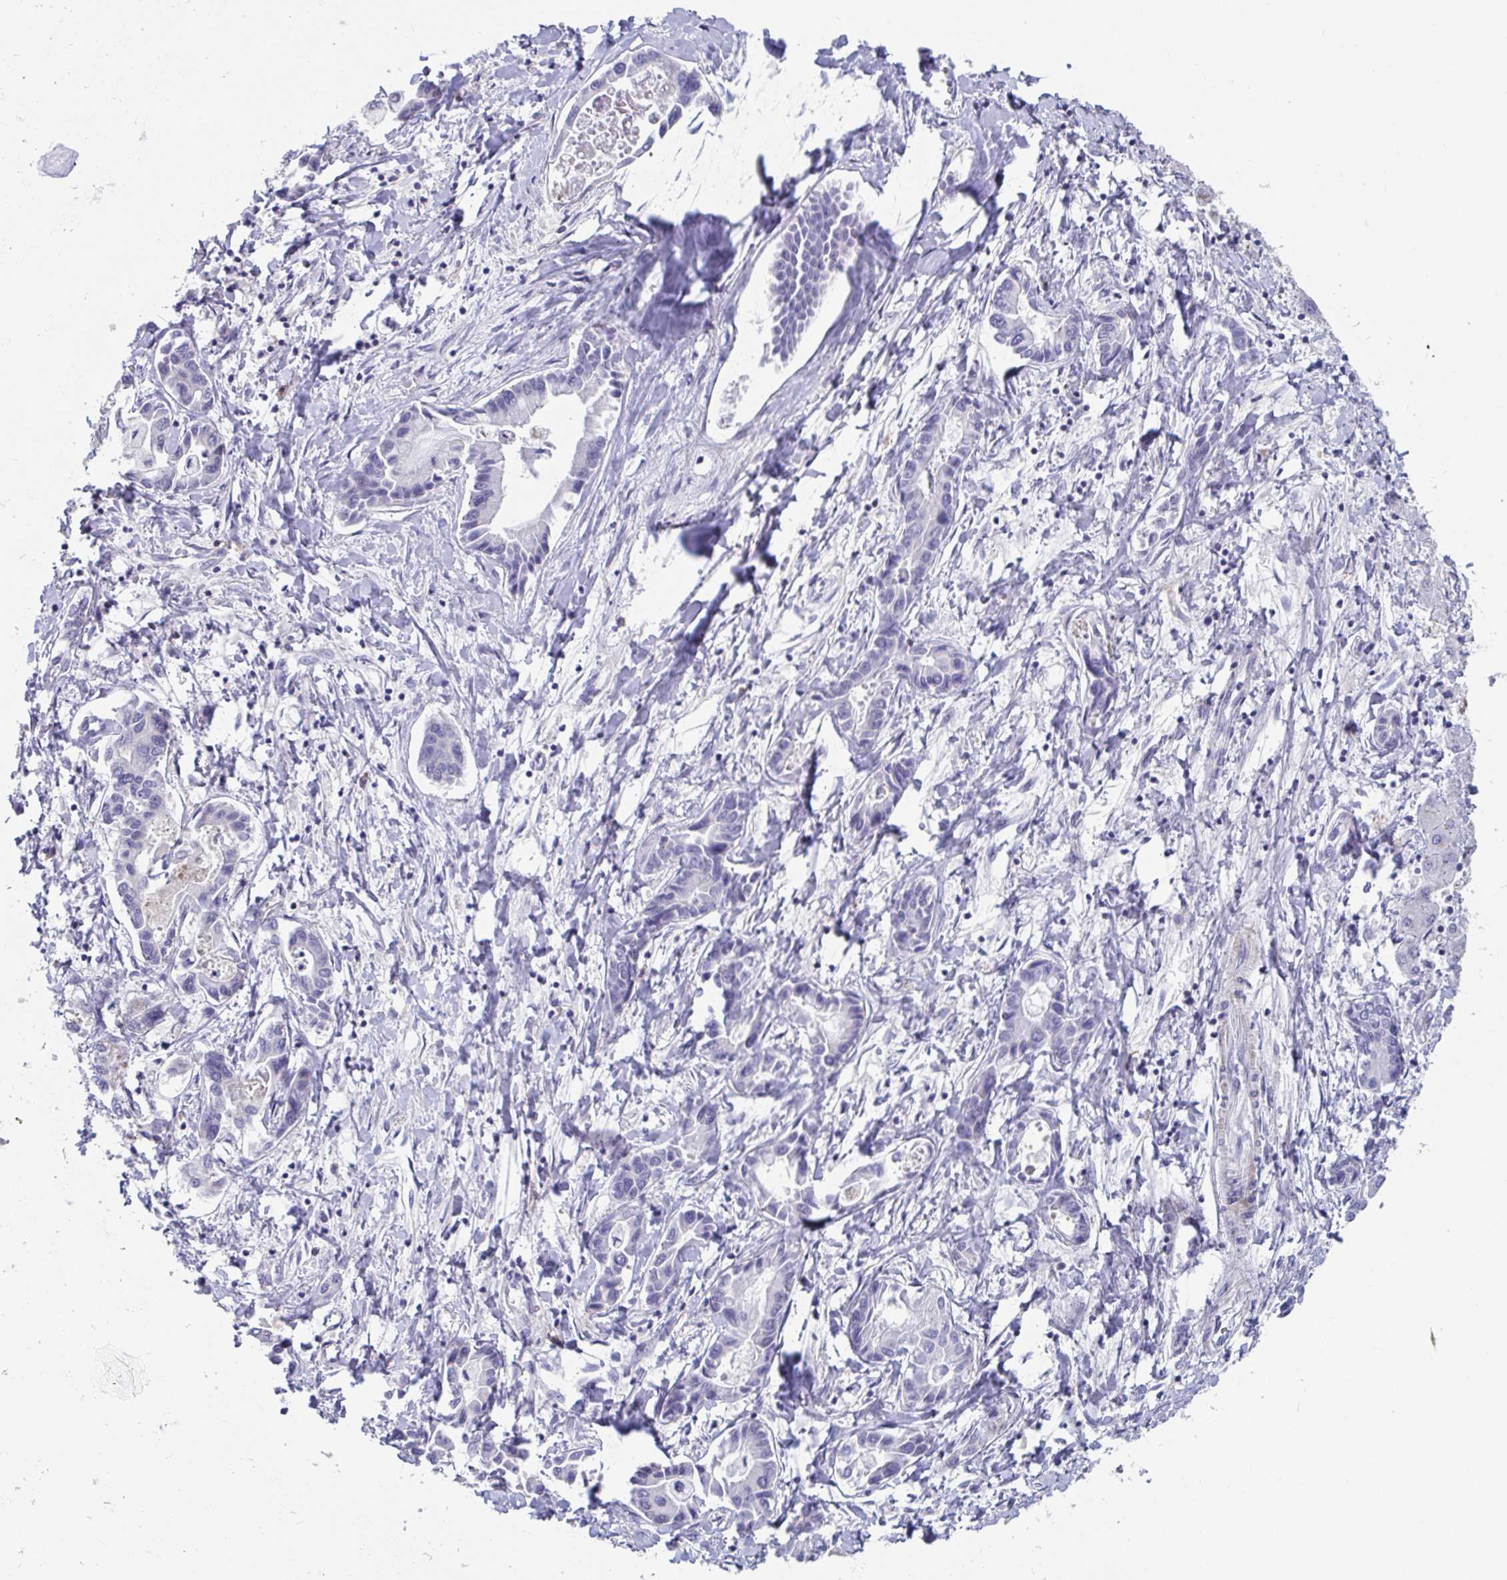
{"staining": {"intensity": "negative", "quantity": "none", "location": "none"}, "tissue": "liver cancer", "cell_type": "Tumor cells", "image_type": "cancer", "snomed": [{"axis": "morphology", "description": "Cholangiocarcinoma"}, {"axis": "topography", "description": "Liver"}], "caption": "High power microscopy image of an immunohistochemistry (IHC) micrograph of liver cholangiocarcinoma, revealing no significant positivity in tumor cells.", "gene": "WDR72", "patient": {"sex": "male", "age": 66}}